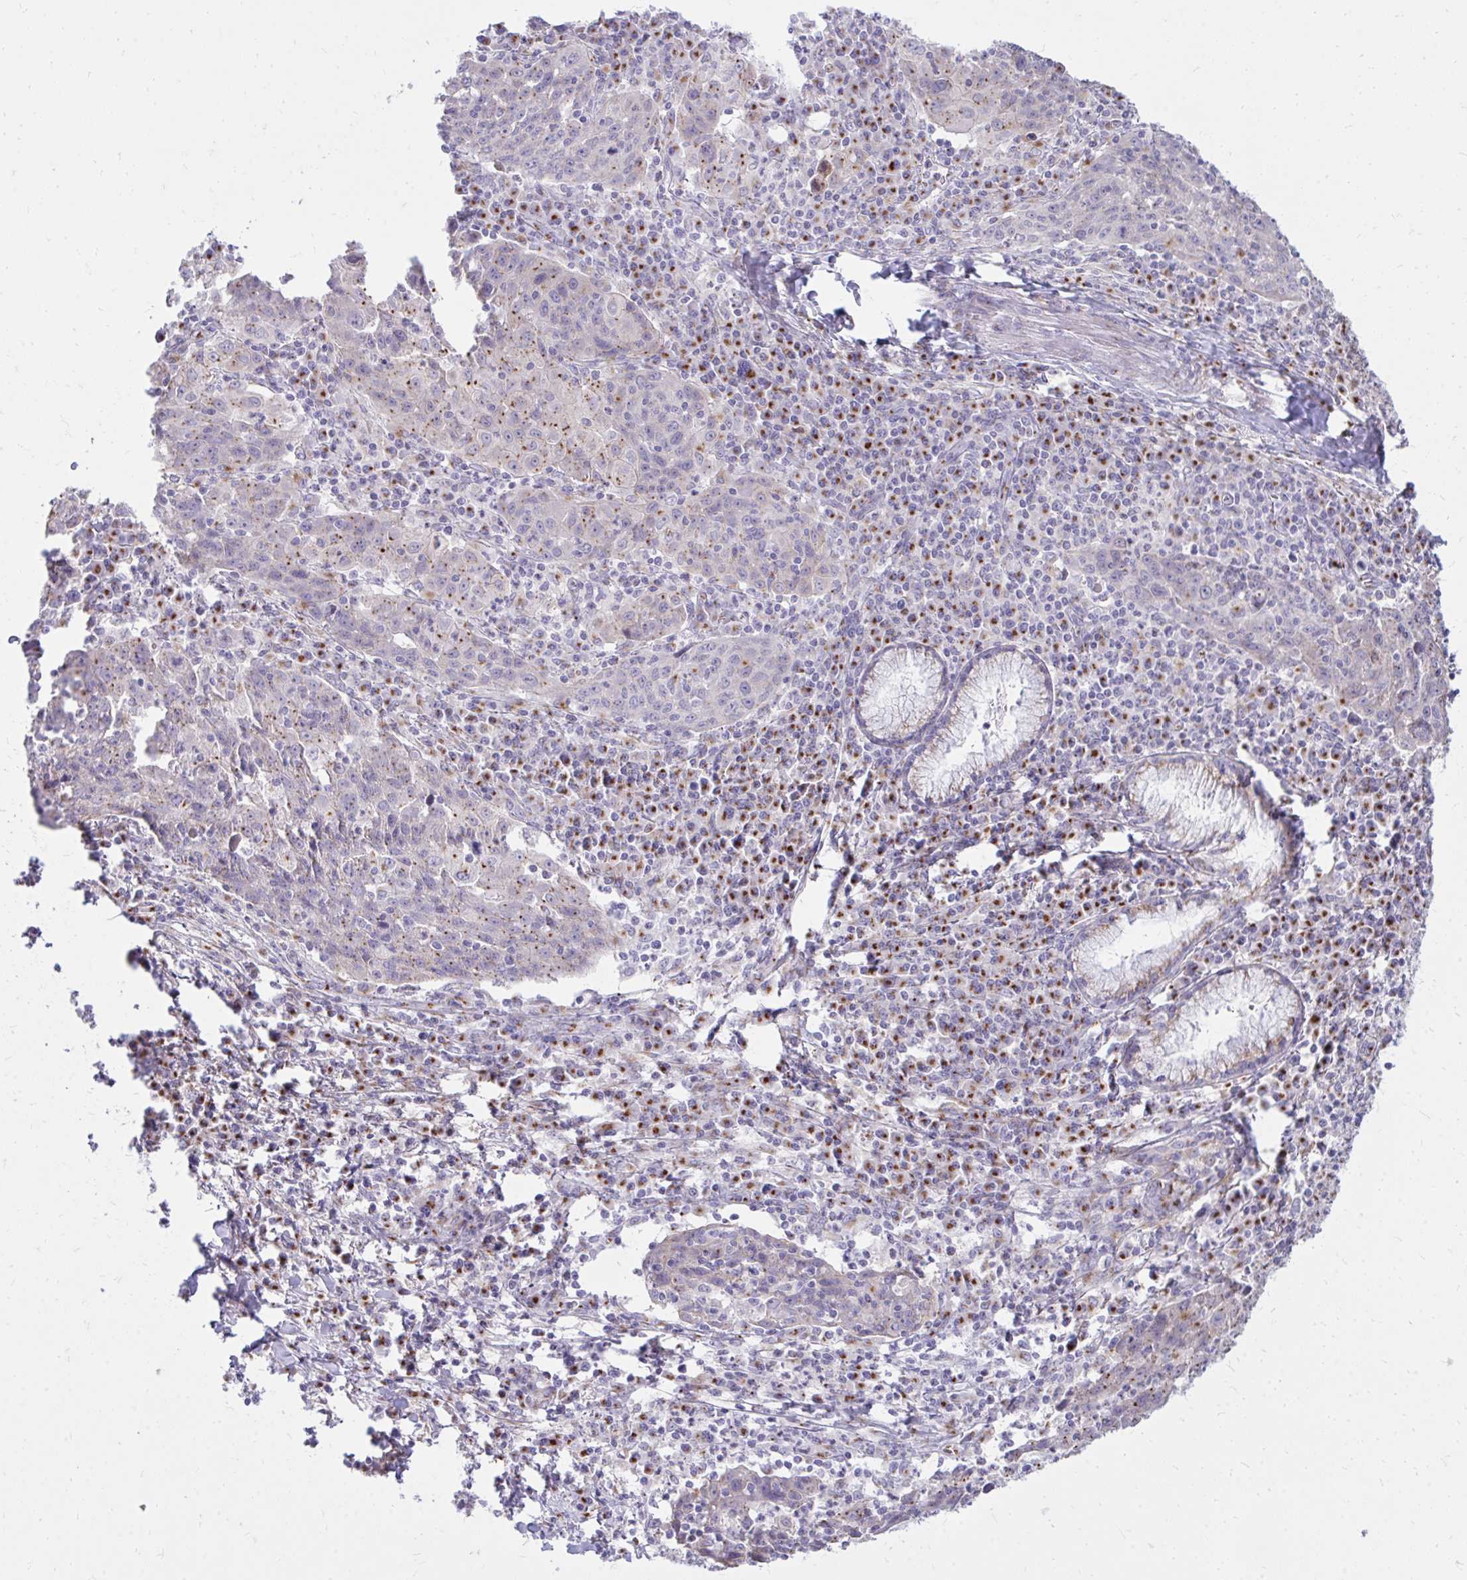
{"staining": {"intensity": "moderate", "quantity": "<25%", "location": "cytoplasmic/membranous"}, "tissue": "lung cancer", "cell_type": "Tumor cells", "image_type": "cancer", "snomed": [{"axis": "morphology", "description": "Squamous cell carcinoma, NOS"}, {"axis": "morphology", "description": "Squamous cell carcinoma, metastatic, NOS"}, {"axis": "topography", "description": "Bronchus"}, {"axis": "topography", "description": "Lung"}], "caption": "Lung squamous cell carcinoma stained with a protein marker displays moderate staining in tumor cells.", "gene": "RAB6B", "patient": {"sex": "male", "age": 62}}